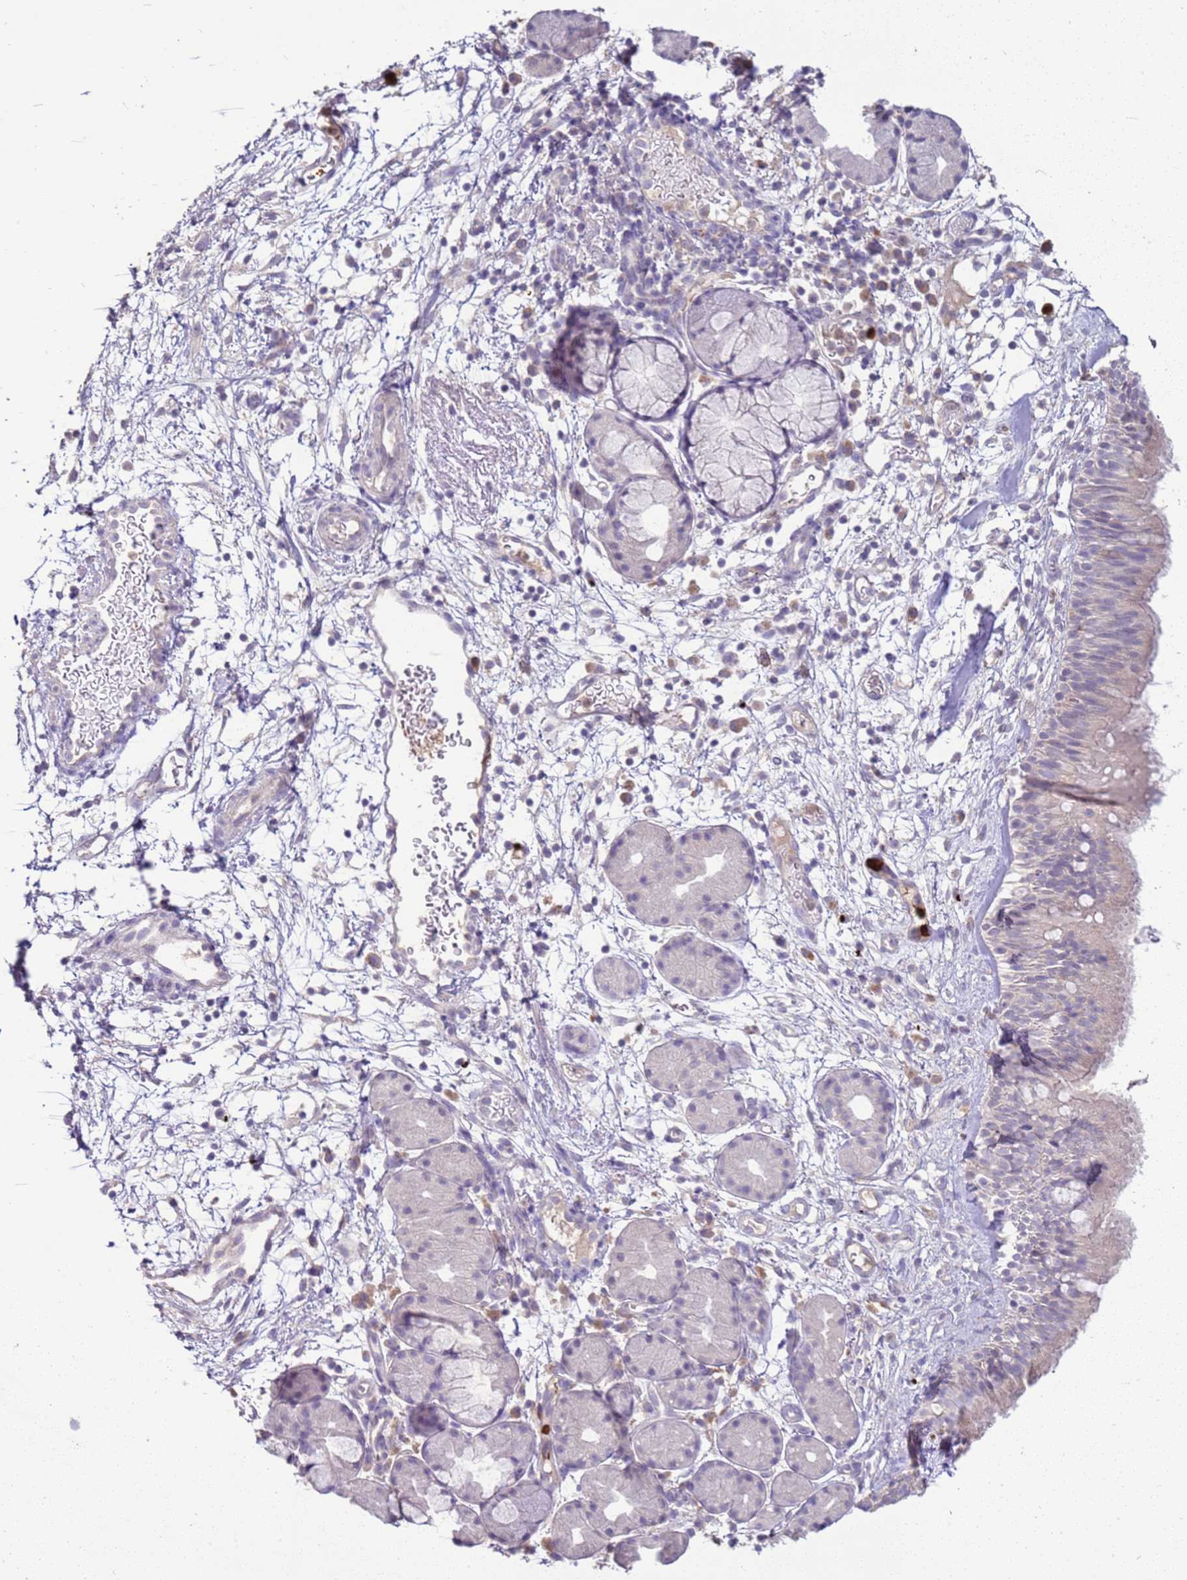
{"staining": {"intensity": "negative", "quantity": "none", "location": "none"}, "tissue": "nasopharynx", "cell_type": "Respiratory epithelial cells", "image_type": "normal", "snomed": [{"axis": "morphology", "description": "Normal tissue, NOS"}, {"axis": "topography", "description": "Nasopharynx"}], "caption": "This image is of unremarkable nasopharynx stained with immunohistochemistry (IHC) to label a protein in brown with the nuclei are counter-stained blue. There is no expression in respiratory epithelial cells.", "gene": "IL2RG", "patient": {"sex": "female", "age": 81}}